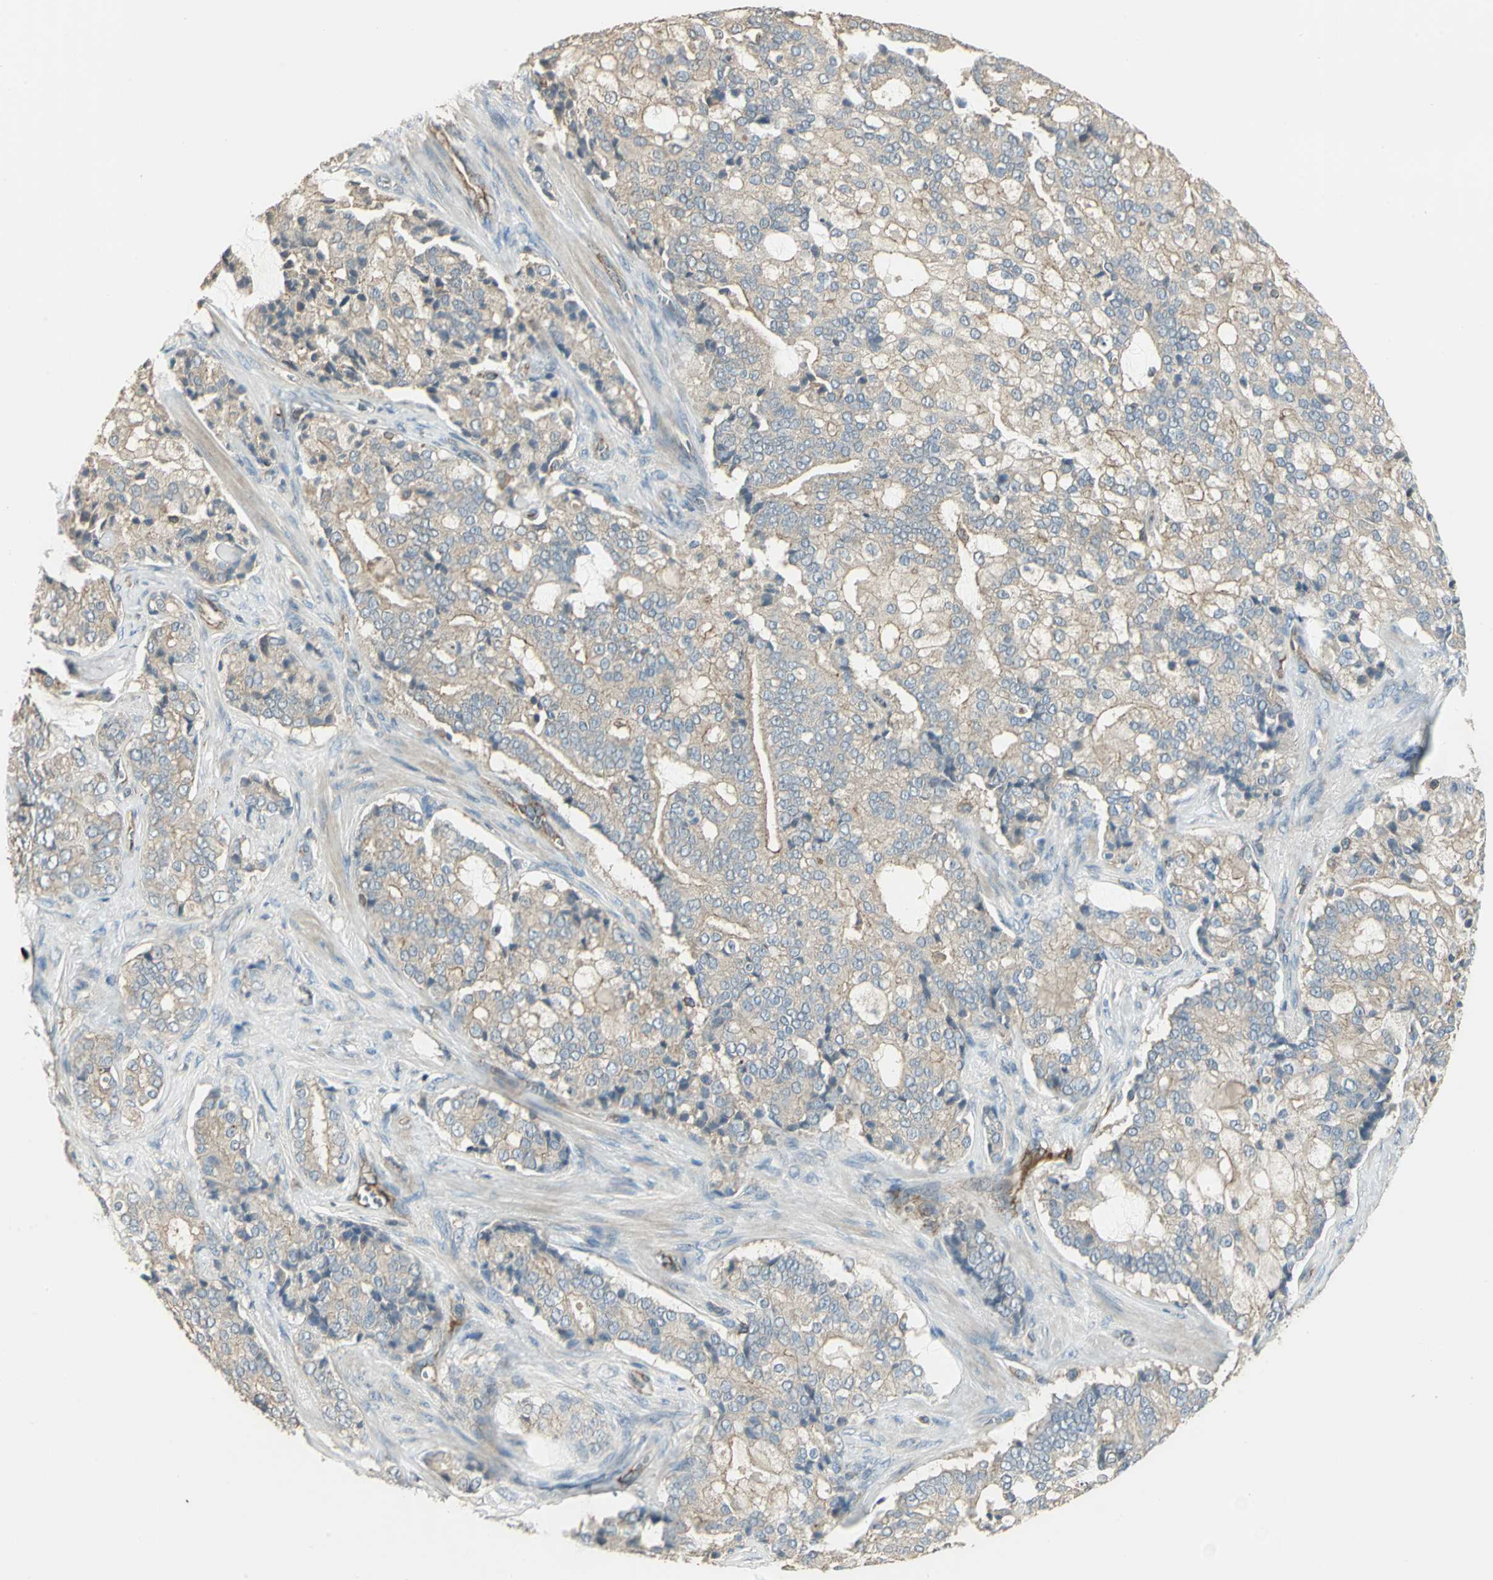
{"staining": {"intensity": "weak", "quantity": ">75%", "location": "cytoplasmic/membranous"}, "tissue": "prostate cancer", "cell_type": "Tumor cells", "image_type": "cancer", "snomed": [{"axis": "morphology", "description": "Adenocarcinoma, Low grade"}, {"axis": "topography", "description": "Prostate"}], "caption": "IHC of prostate low-grade adenocarcinoma shows low levels of weak cytoplasmic/membranous expression in approximately >75% of tumor cells.", "gene": "RAPGEF1", "patient": {"sex": "male", "age": 58}}